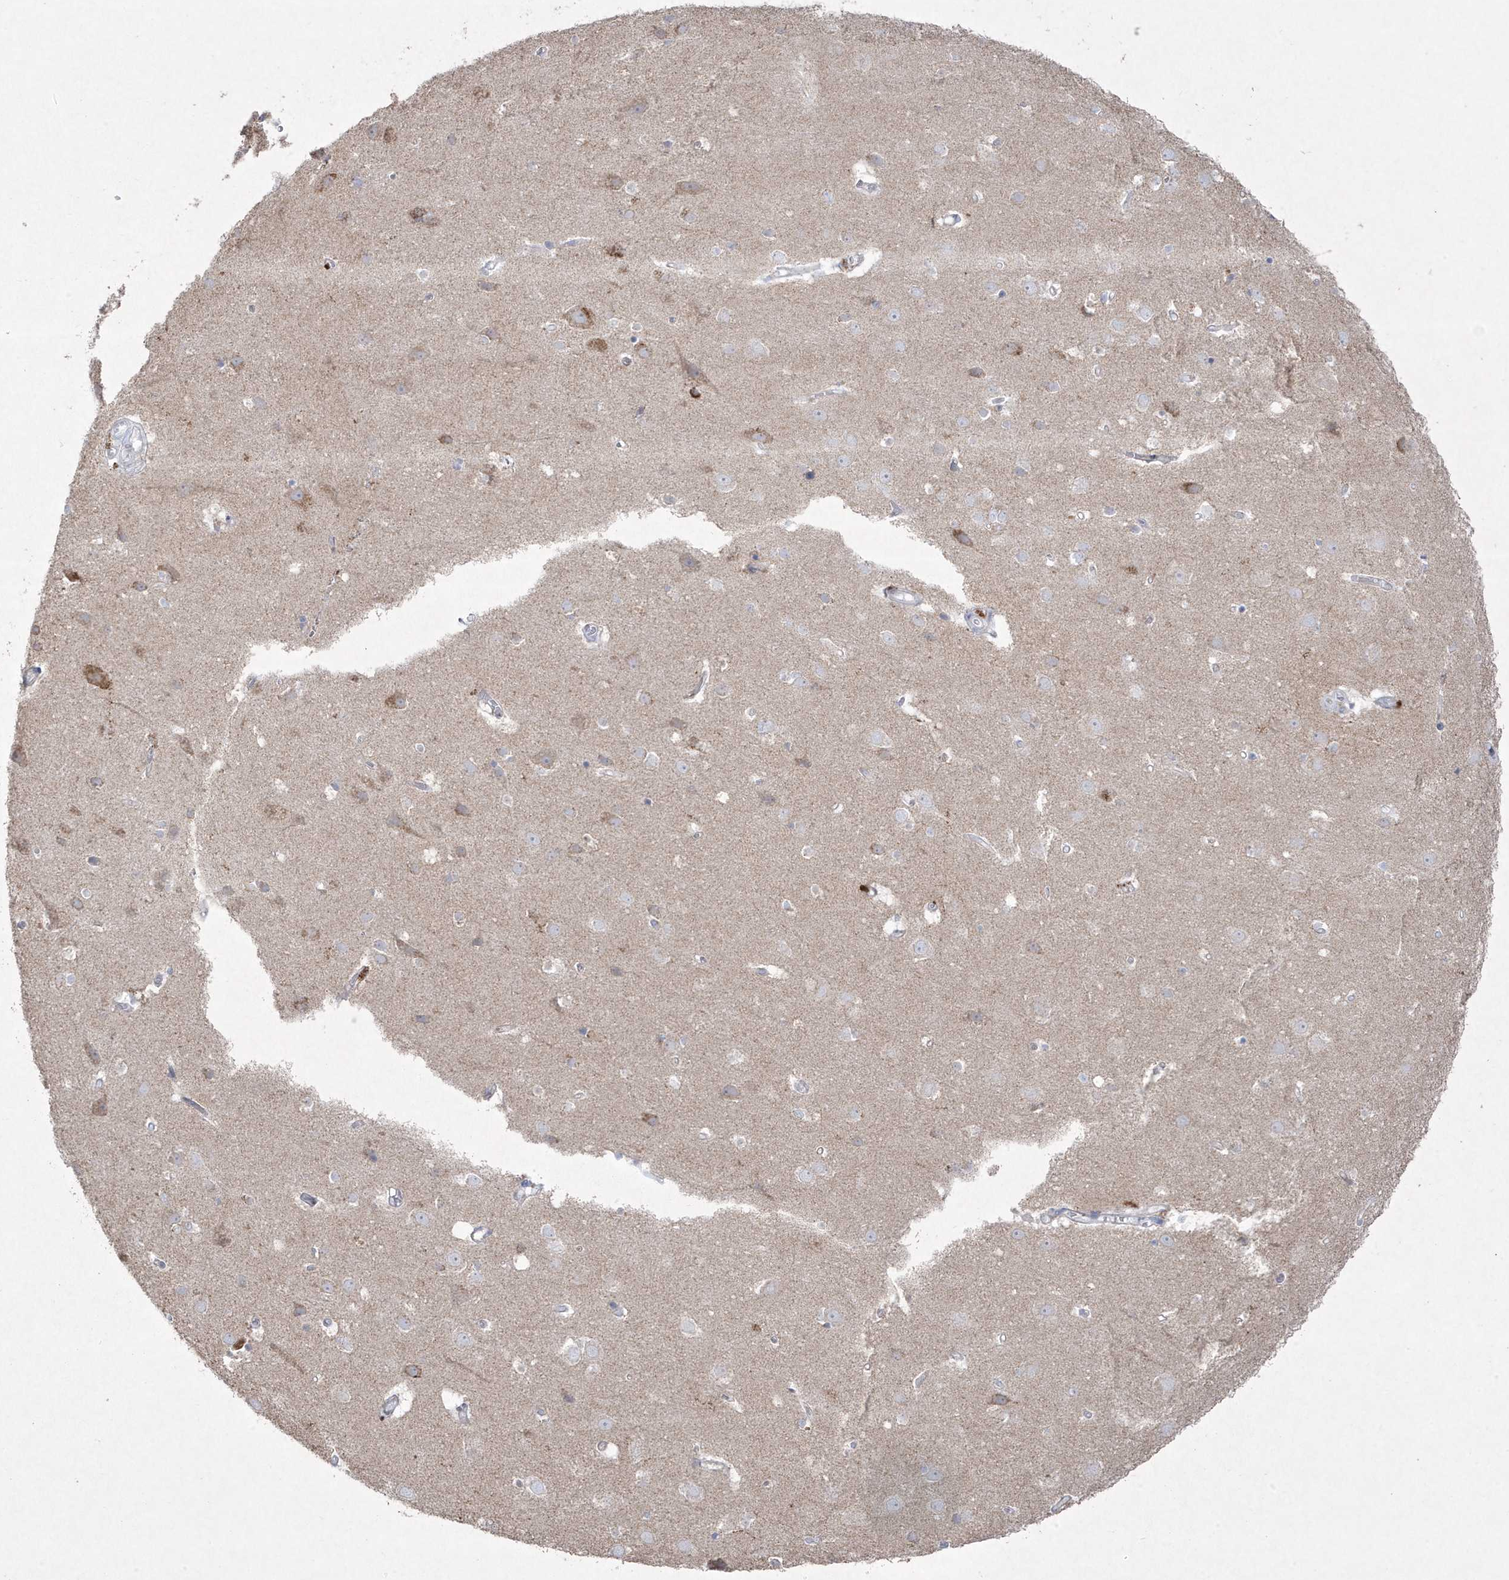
{"staining": {"intensity": "negative", "quantity": "none", "location": "none"}, "tissue": "cerebral cortex", "cell_type": "Endothelial cells", "image_type": "normal", "snomed": [{"axis": "morphology", "description": "Normal tissue, NOS"}, {"axis": "topography", "description": "Cerebral cortex"}], "caption": "Immunohistochemistry photomicrograph of normal cerebral cortex: human cerebral cortex stained with DAB exhibits no significant protein expression in endothelial cells.", "gene": "ADAMTSL3", "patient": {"sex": "male", "age": 54}}